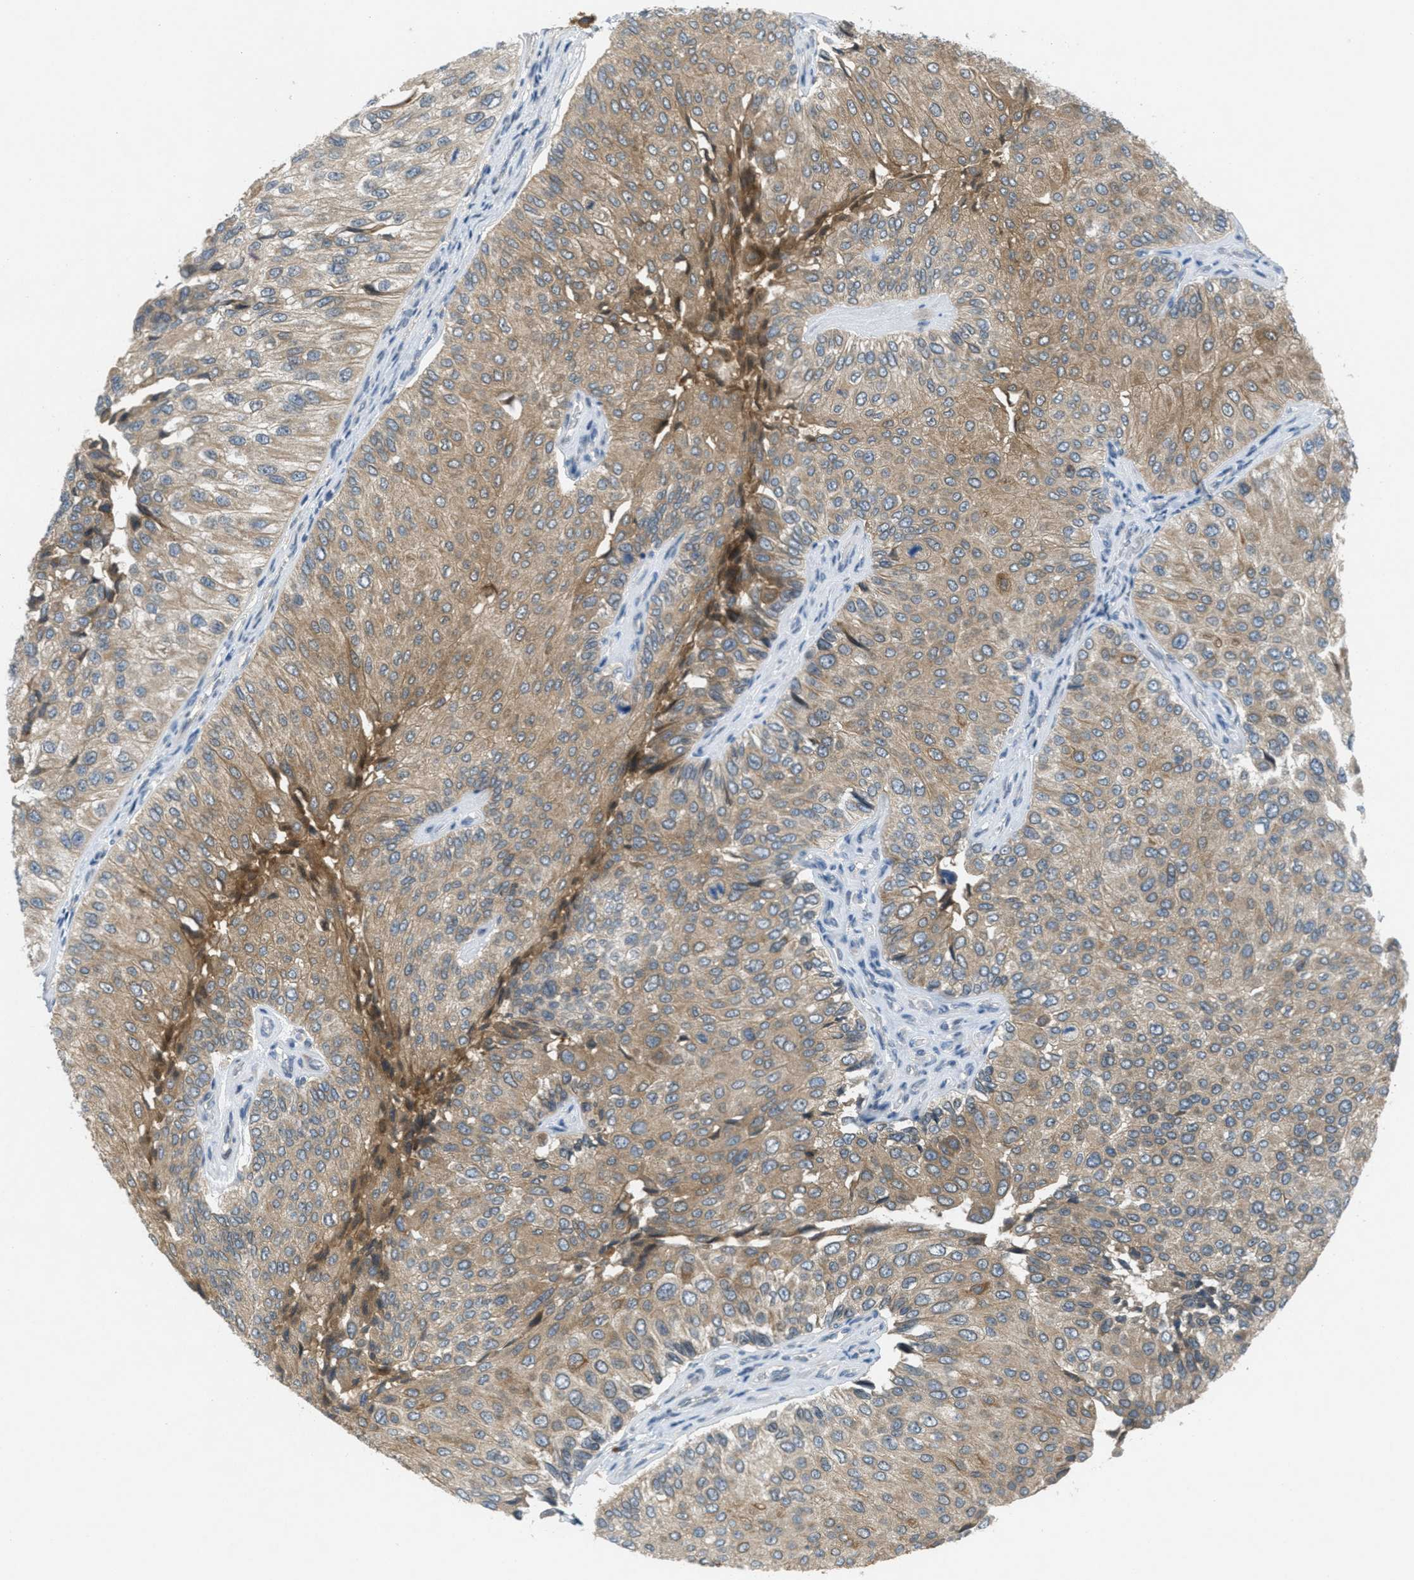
{"staining": {"intensity": "moderate", "quantity": ">75%", "location": "cytoplasmic/membranous"}, "tissue": "urothelial cancer", "cell_type": "Tumor cells", "image_type": "cancer", "snomed": [{"axis": "morphology", "description": "Urothelial carcinoma, High grade"}, {"axis": "topography", "description": "Kidney"}, {"axis": "topography", "description": "Urinary bladder"}], "caption": "This micrograph reveals high-grade urothelial carcinoma stained with IHC to label a protein in brown. The cytoplasmic/membranous of tumor cells show moderate positivity for the protein. Nuclei are counter-stained blue.", "gene": "SIGMAR1", "patient": {"sex": "male", "age": 77}}